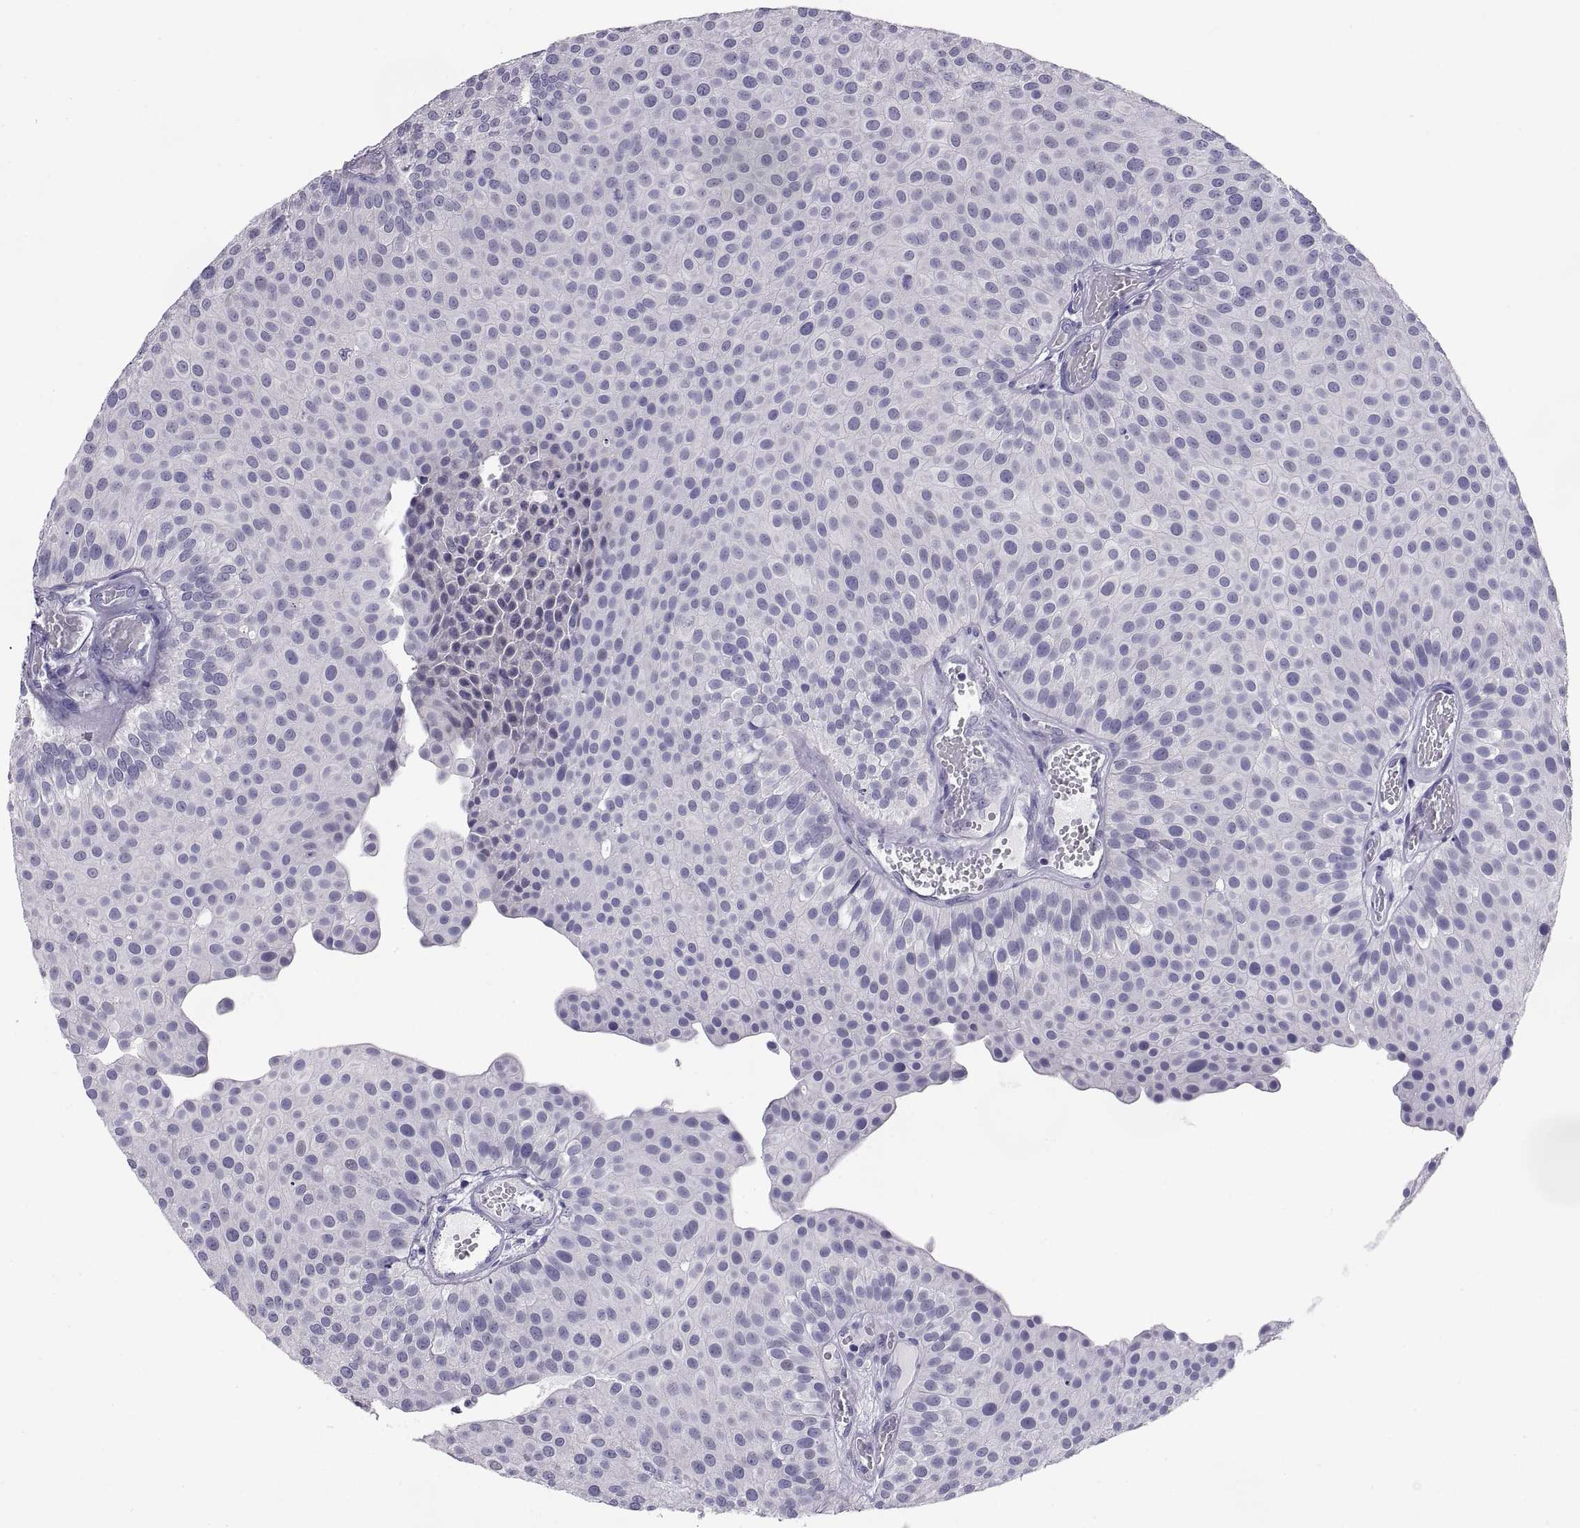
{"staining": {"intensity": "negative", "quantity": "none", "location": "none"}, "tissue": "urothelial cancer", "cell_type": "Tumor cells", "image_type": "cancer", "snomed": [{"axis": "morphology", "description": "Urothelial carcinoma, Low grade"}, {"axis": "topography", "description": "Urinary bladder"}], "caption": "IHC histopathology image of neoplastic tissue: human urothelial cancer stained with DAB (3,3'-diaminobenzidine) shows no significant protein expression in tumor cells.", "gene": "TEX13A", "patient": {"sex": "female", "age": 87}}